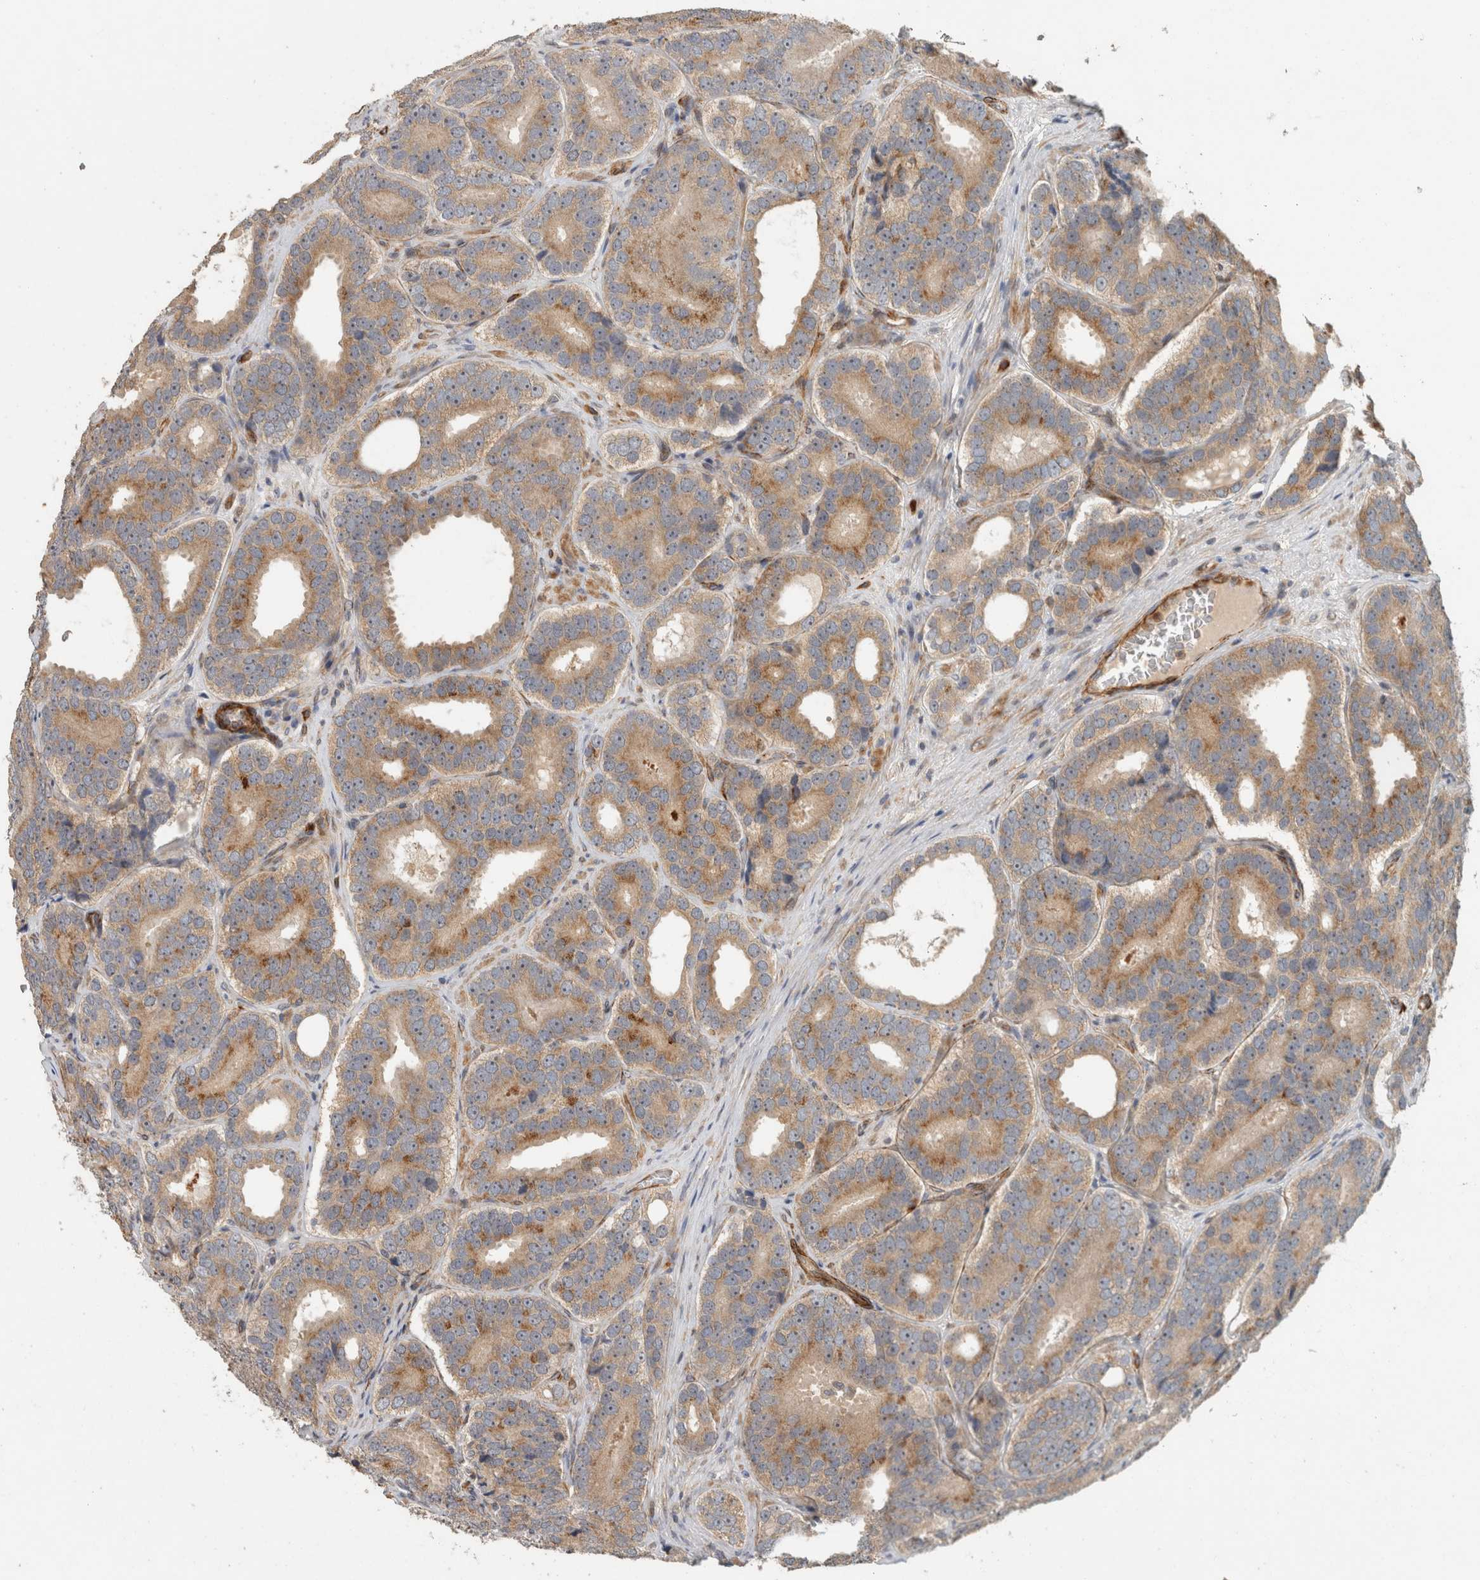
{"staining": {"intensity": "moderate", "quantity": ">75%", "location": "cytoplasmic/membranous"}, "tissue": "prostate cancer", "cell_type": "Tumor cells", "image_type": "cancer", "snomed": [{"axis": "morphology", "description": "Adenocarcinoma, High grade"}, {"axis": "topography", "description": "Prostate"}], "caption": "Immunohistochemical staining of human adenocarcinoma (high-grade) (prostate) shows moderate cytoplasmic/membranous protein staining in about >75% of tumor cells. The protein is shown in brown color, while the nuclei are stained blue.", "gene": "SIPA1L2", "patient": {"sex": "male", "age": 56}}